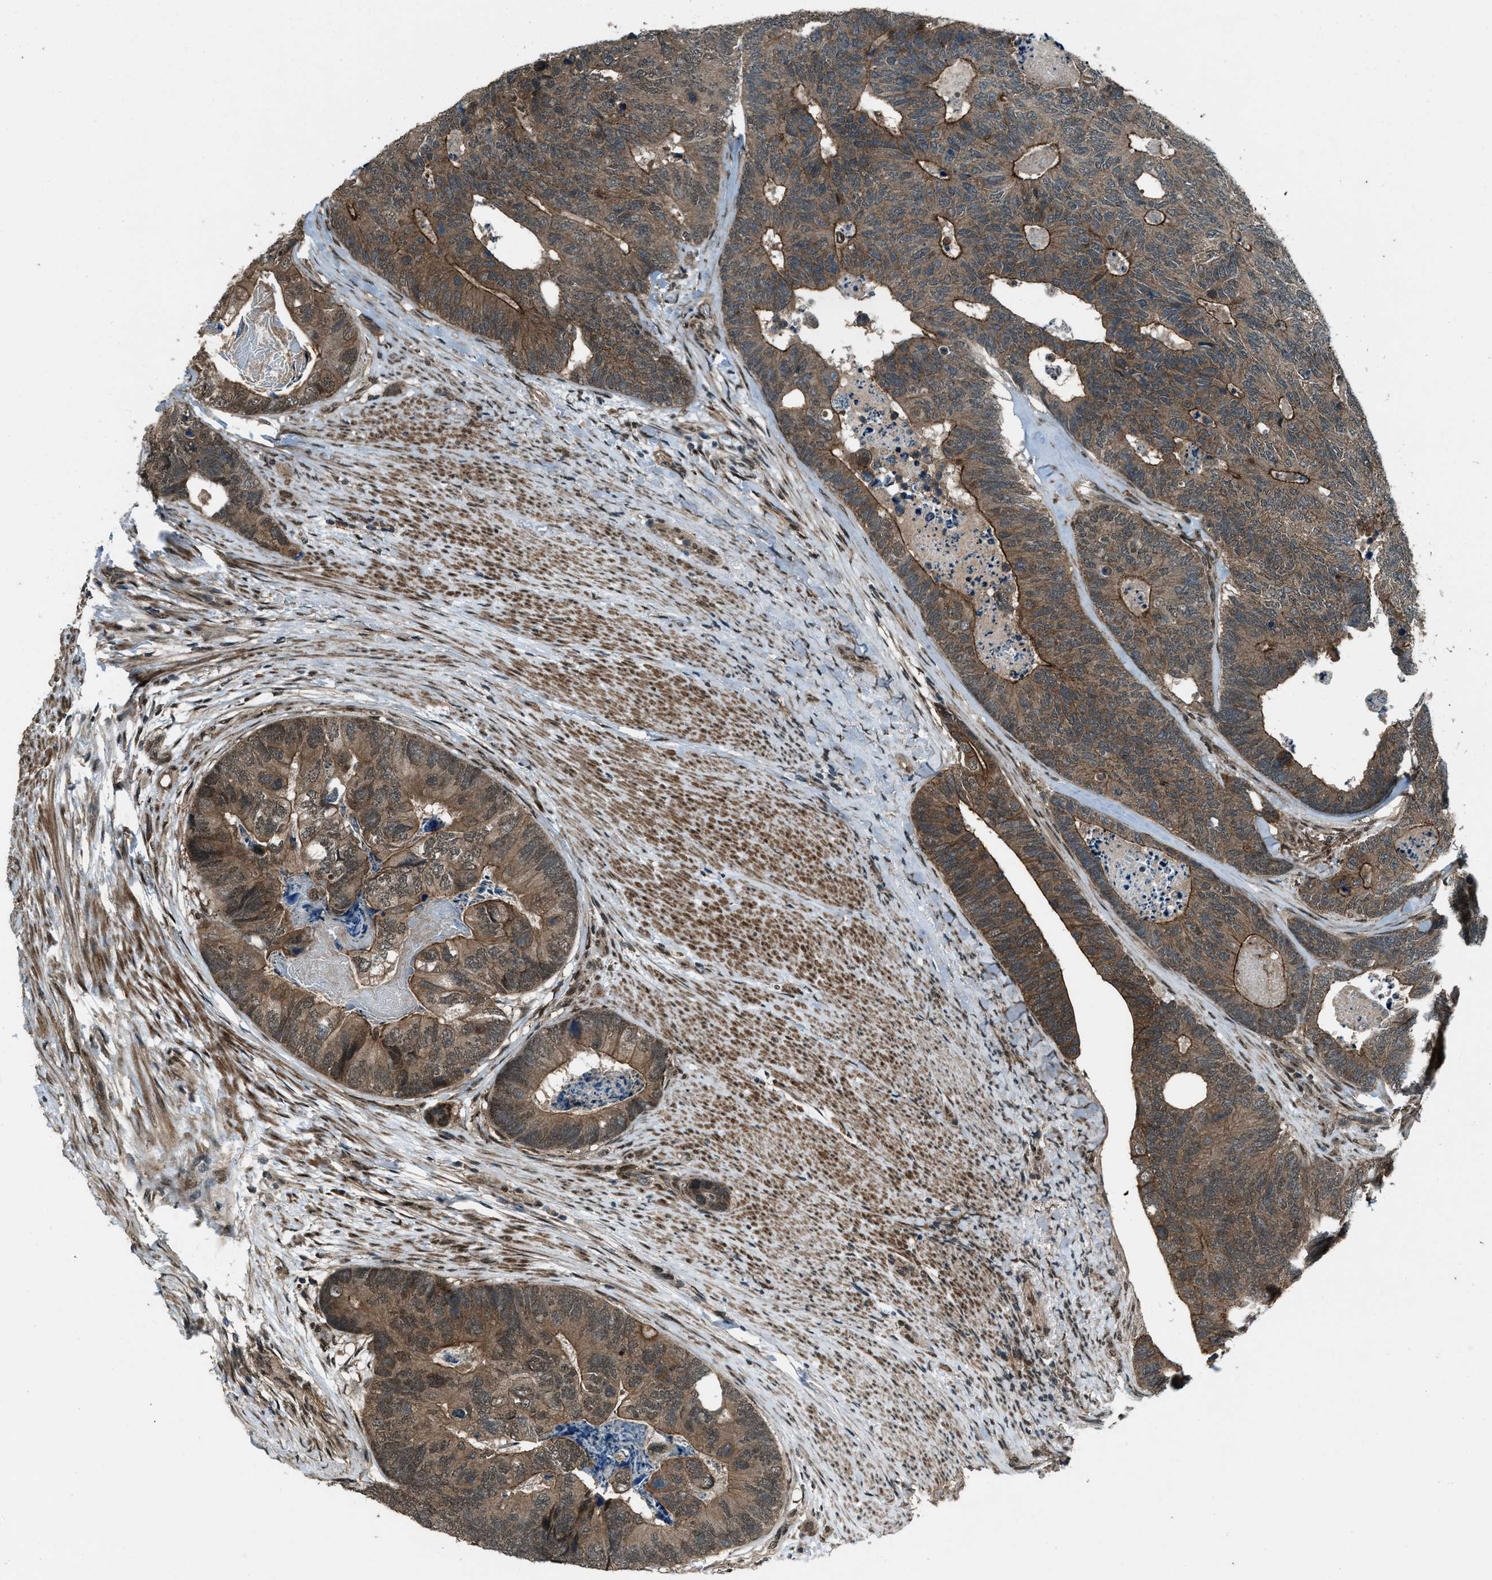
{"staining": {"intensity": "moderate", "quantity": ">75%", "location": "cytoplasmic/membranous"}, "tissue": "colorectal cancer", "cell_type": "Tumor cells", "image_type": "cancer", "snomed": [{"axis": "morphology", "description": "Adenocarcinoma, NOS"}, {"axis": "topography", "description": "Colon"}], "caption": "Human colorectal cancer (adenocarcinoma) stained with a protein marker reveals moderate staining in tumor cells.", "gene": "SVIL", "patient": {"sex": "female", "age": 67}}